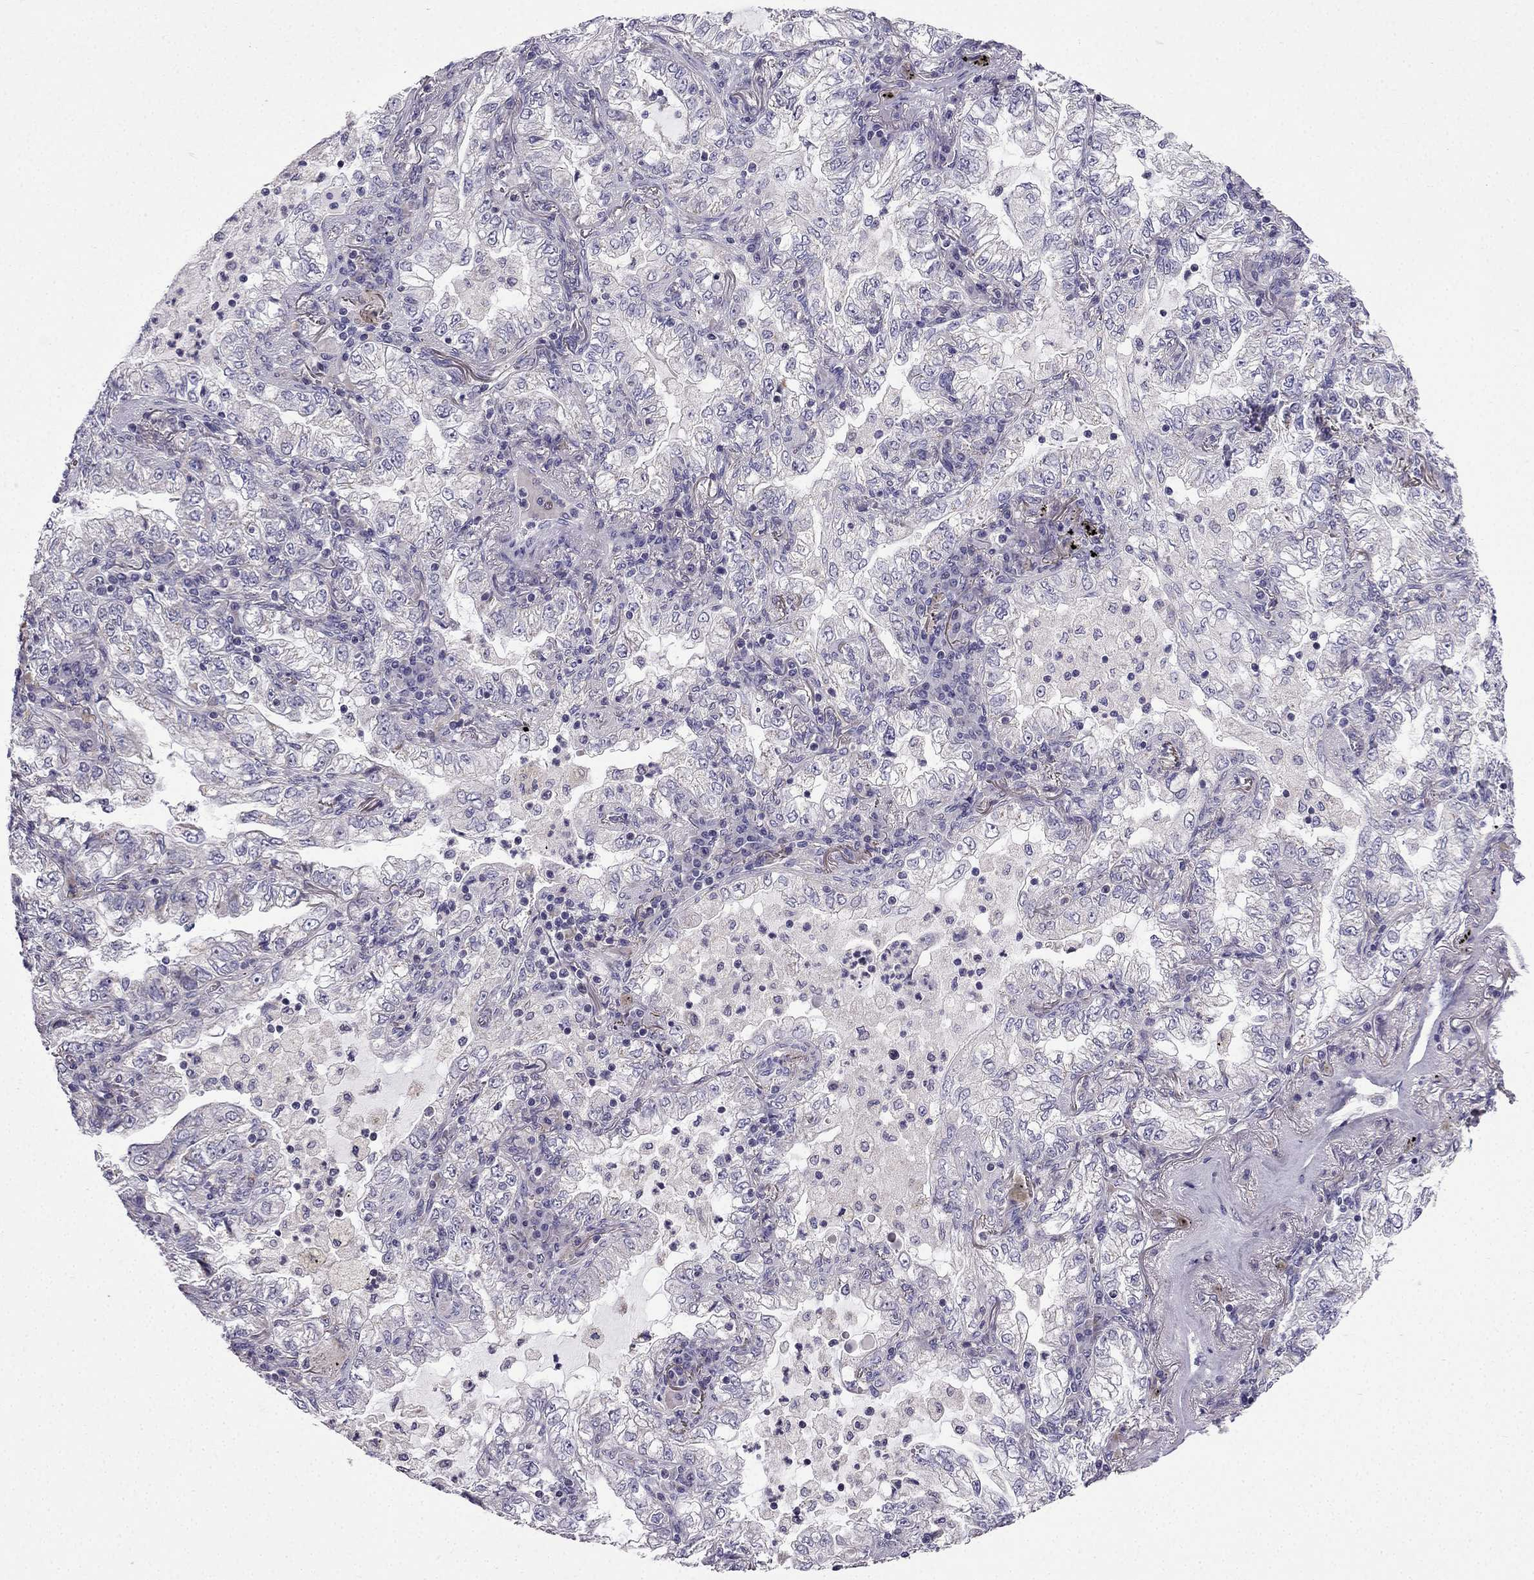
{"staining": {"intensity": "negative", "quantity": "none", "location": "none"}, "tissue": "lung cancer", "cell_type": "Tumor cells", "image_type": "cancer", "snomed": [{"axis": "morphology", "description": "Adenocarcinoma, NOS"}, {"axis": "topography", "description": "Lung"}], "caption": "There is no significant staining in tumor cells of lung adenocarcinoma.", "gene": "SLC6A2", "patient": {"sex": "female", "age": 73}}